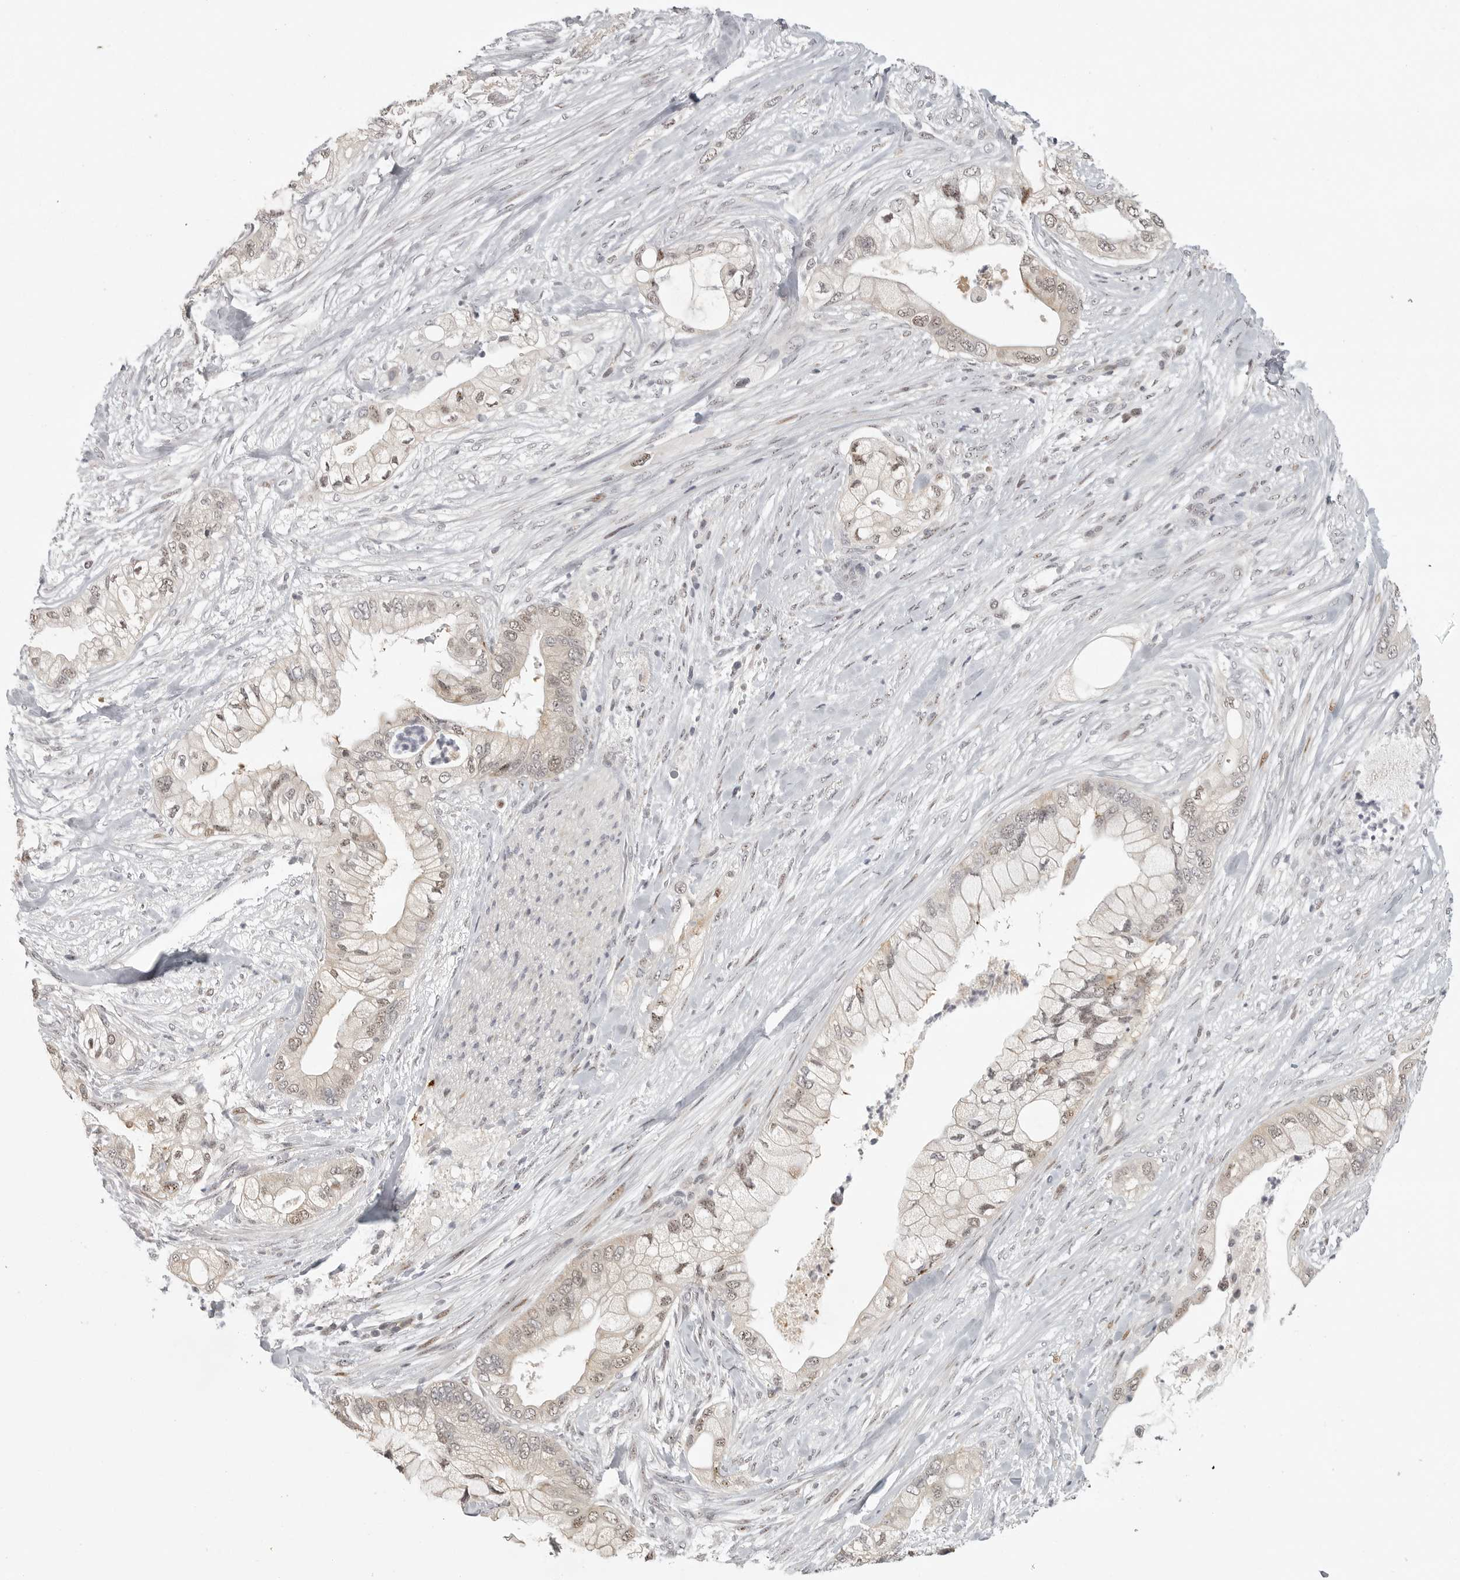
{"staining": {"intensity": "weak", "quantity": ">75%", "location": "nuclear"}, "tissue": "pancreatic cancer", "cell_type": "Tumor cells", "image_type": "cancer", "snomed": [{"axis": "morphology", "description": "Adenocarcinoma, NOS"}, {"axis": "topography", "description": "Pancreas"}], "caption": "Human pancreatic cancer stained with a protein marker exhibits weak staining in tumor cells.", "gene": "POLE2", "patient": {"sex": "male", "age": 53}}